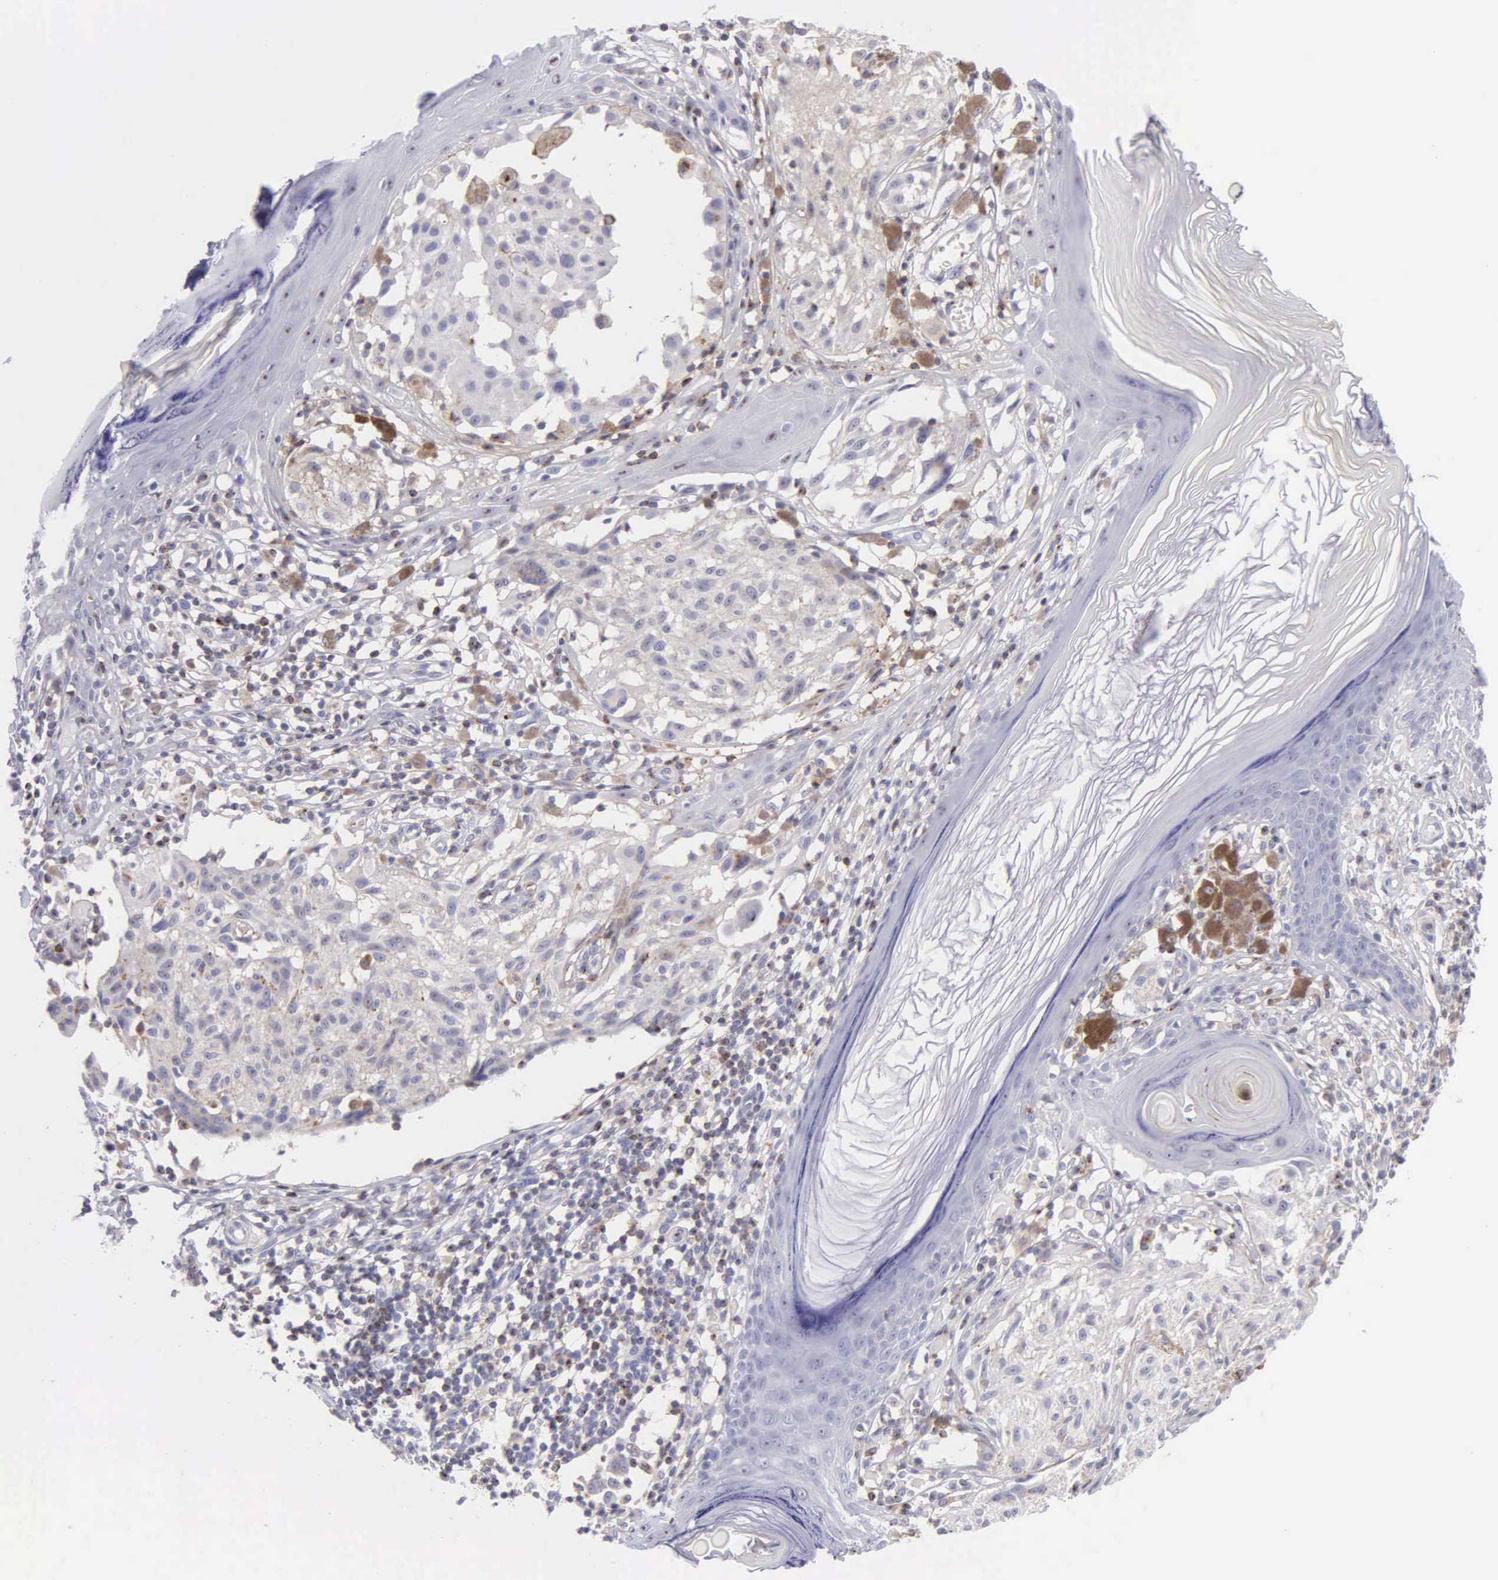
{"staining": {"intensity": "negative", "quantity": "none", "location": "none"}, "tissue": "melanoma", "cell_type": "Tumor cells", "image_type": "cancer", "snomed": [{"axis": "morphology", "description": "Malignant melanoma, NOS"}, {"axis": "topography", "description": "Skin"}], "caption": "Tumor cells show no significant expression in melanoma.", "gene": "SRGN", "patient": {"sex": "male", "age": 36}}